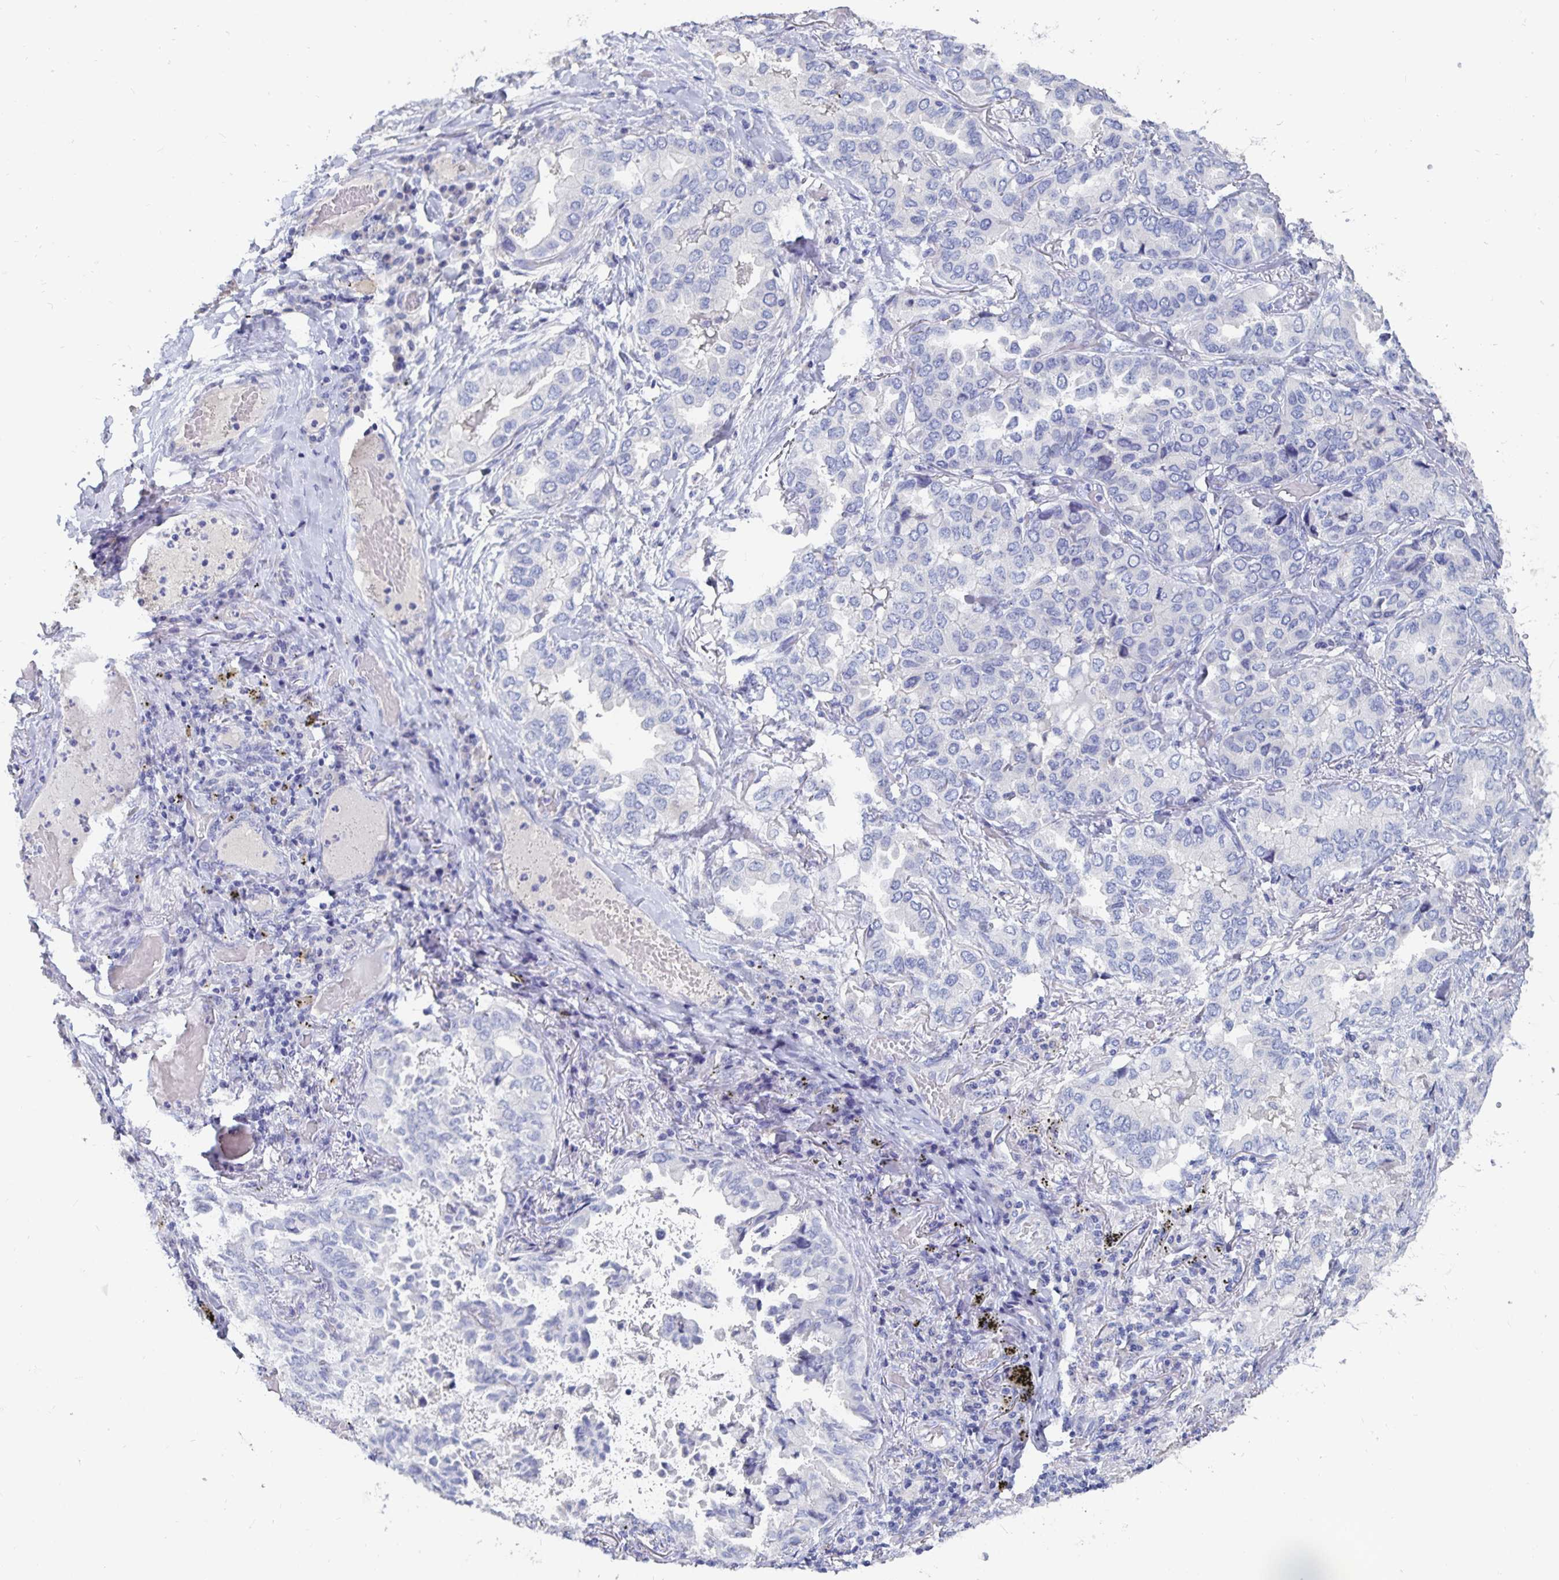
{"staining": {"intensity": "negative", "quantity": "none", "location": "none"}, "tissue": "lung cancer", "cell_type": "Tumor cells", "image_type": "cancer", "snomed": [{"axis": "morphology", "description": "Aneuploidy"}, {"axis": "morphology", "description": "Adenocarcinoma, NOS"}, {"axis": "morphology", "description": "Adenocarcinoma, metastatic, NOS"}, {"axis": "topography", "description": "Lymph node"}, {"axis": "topography", "description": "Lung"}], "caption": "Lung cancer (adenocarcinoma) stained for a protein using immunohistochemistry displays no expression tumor cells.", "gene": "CFAP69", "patient": {"sex": "female", "age": 48}}